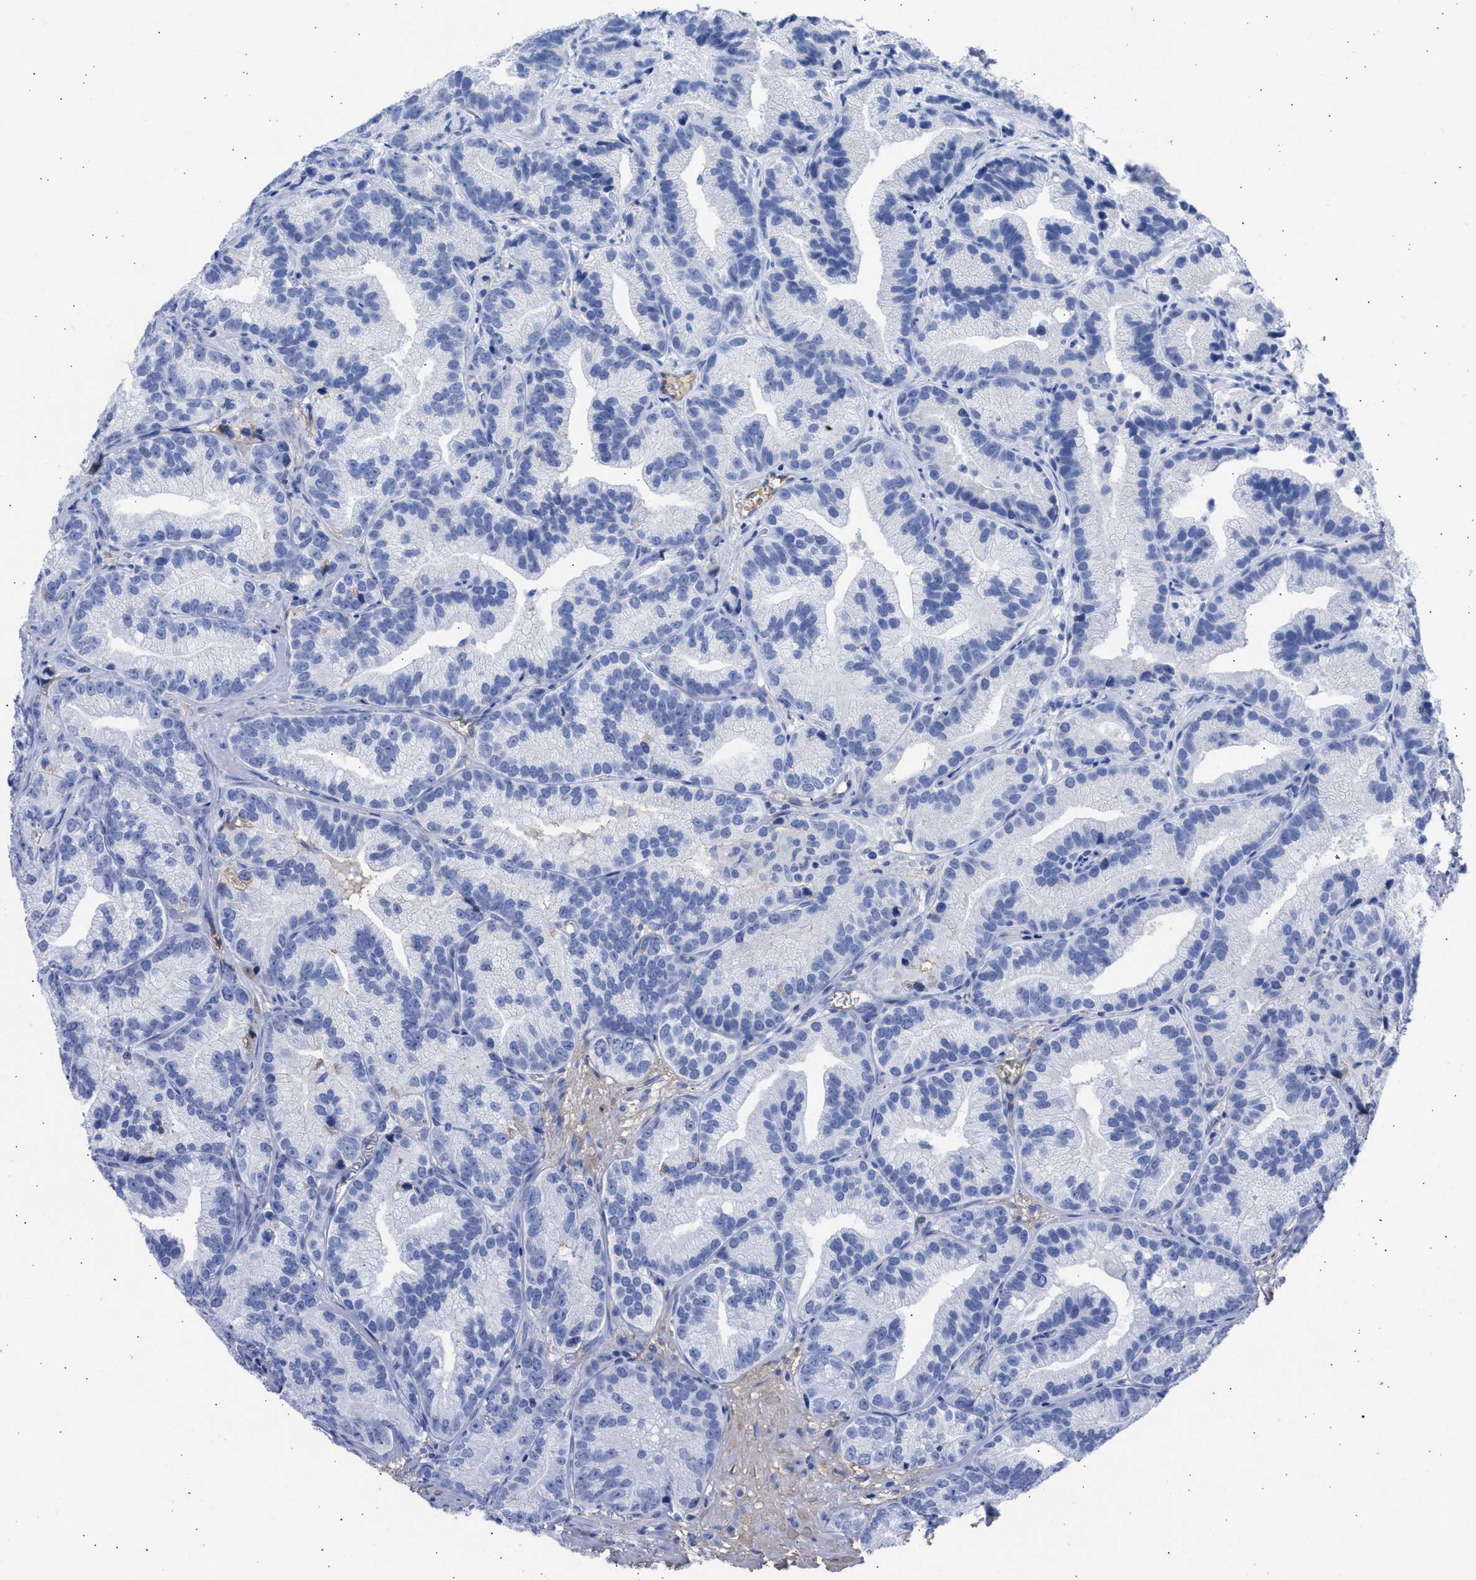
{"staining": {"intensity": "negative", "quantity": "none", "location": "none"}, "tissue": "prostate cancer", "cell_type": "Tumor cells", "image_type": "cancer", "snomed": [{"axis": "morphology", "description": "Adenocarcinoma, Low grade"}, {"axis": "topography", "description": "Prostate"}], "caption": "Human prostate cancer stained for a protein using immunohistochemistry (IHC) shows no staining in tumor cells.", "gene": "RSPH1", "patient": {"sex": "male", "age": 89}}